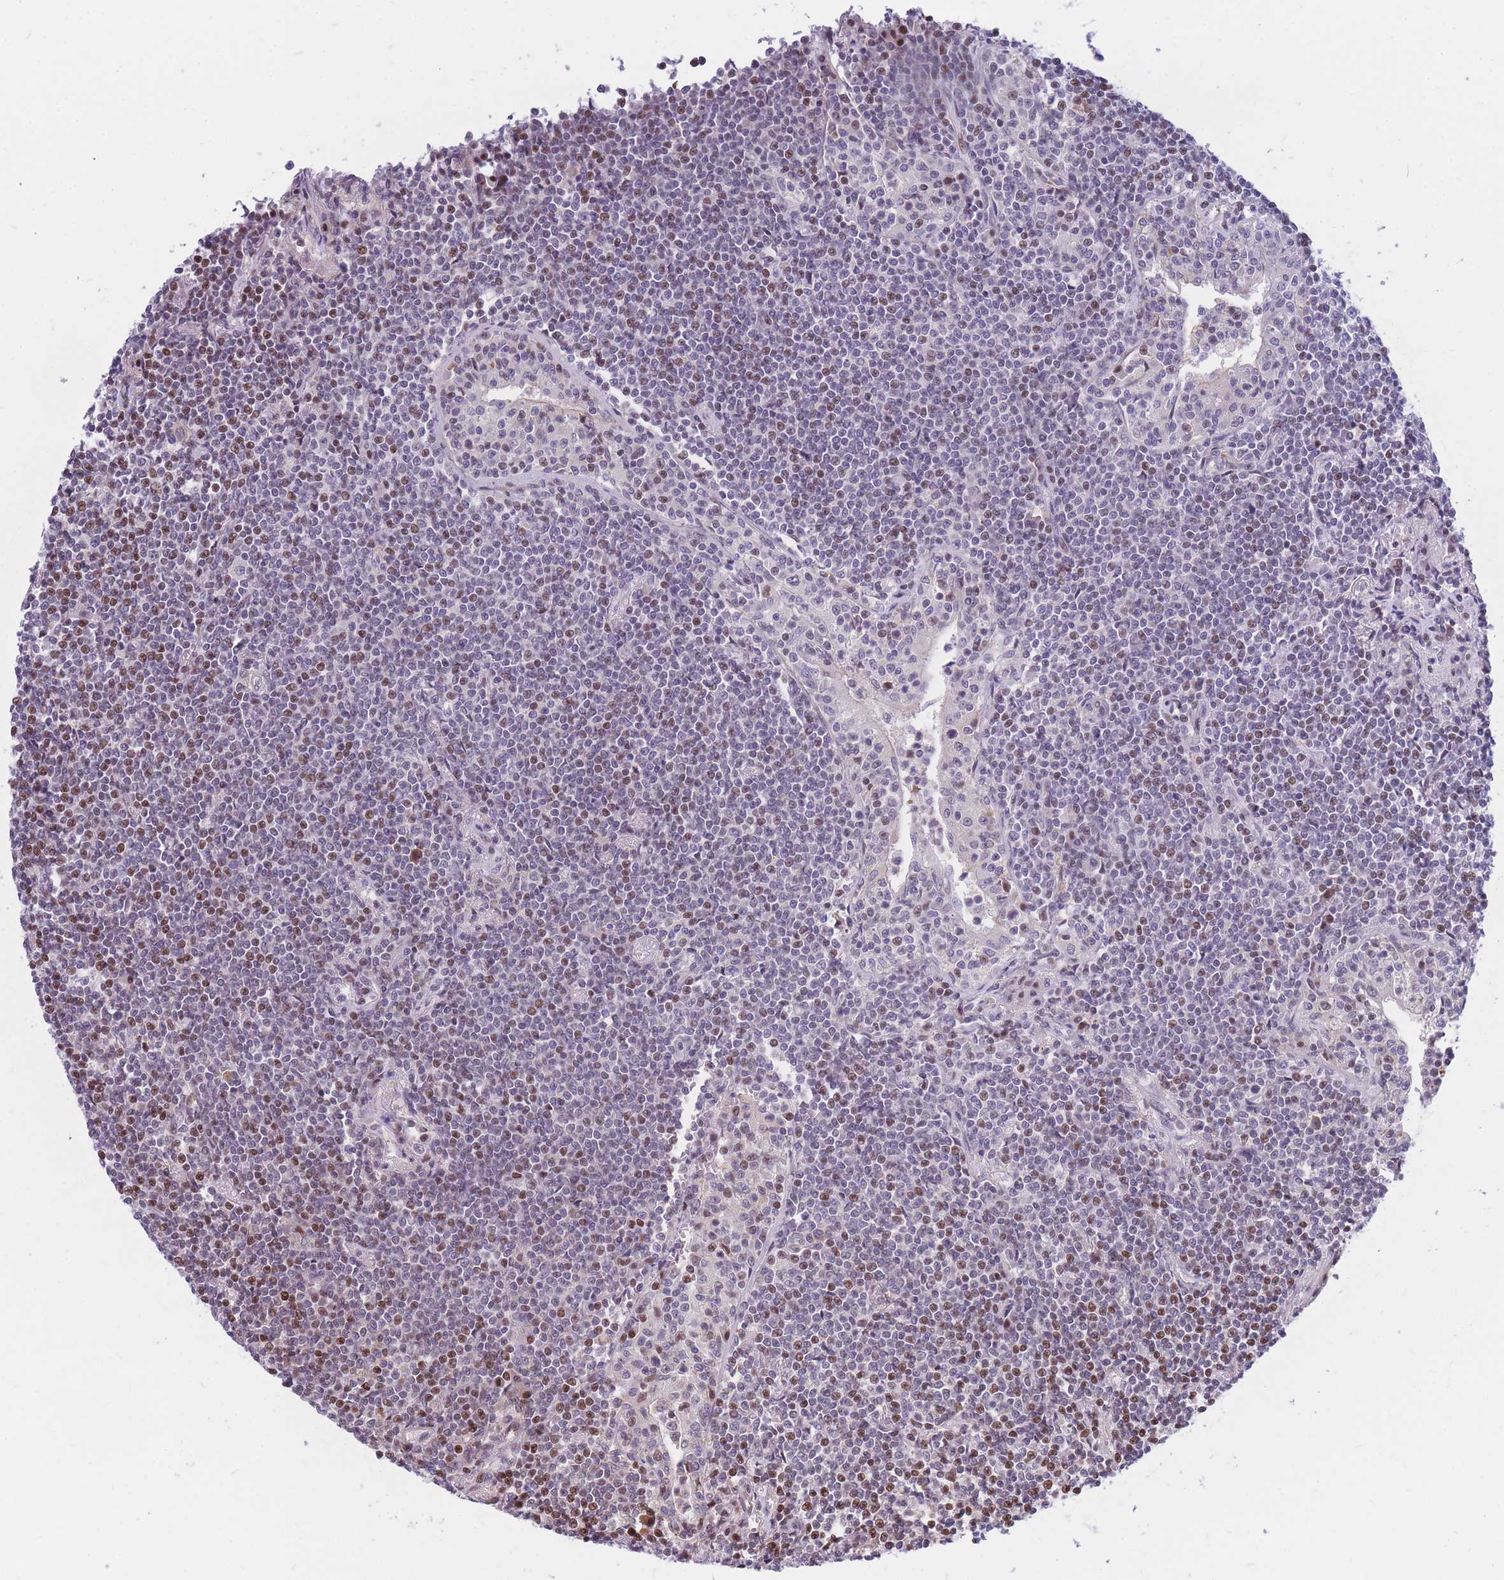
{"staining": {"intensity": "moderate", "quantity": "<25%", "location": "nuclear"}, "tissue": "lymphoma", "cell_type": "Tumor cells", "image_type": "cancer", "snomed": [{"axis": "morphology", "description": "Malignant lymphoma, non-Hodgkin's type, Low grade"}, {"axis": "topography", "description": "Lung"}], "caption": "Protein expression analysis of malignant lymphoma, non-Hodgkin's type (low-grade) shows moderate nuclear staining in approximately <25% of tumor cells.", "gene": "CRACD", "patient": {"sex": "female", "age": 71}}